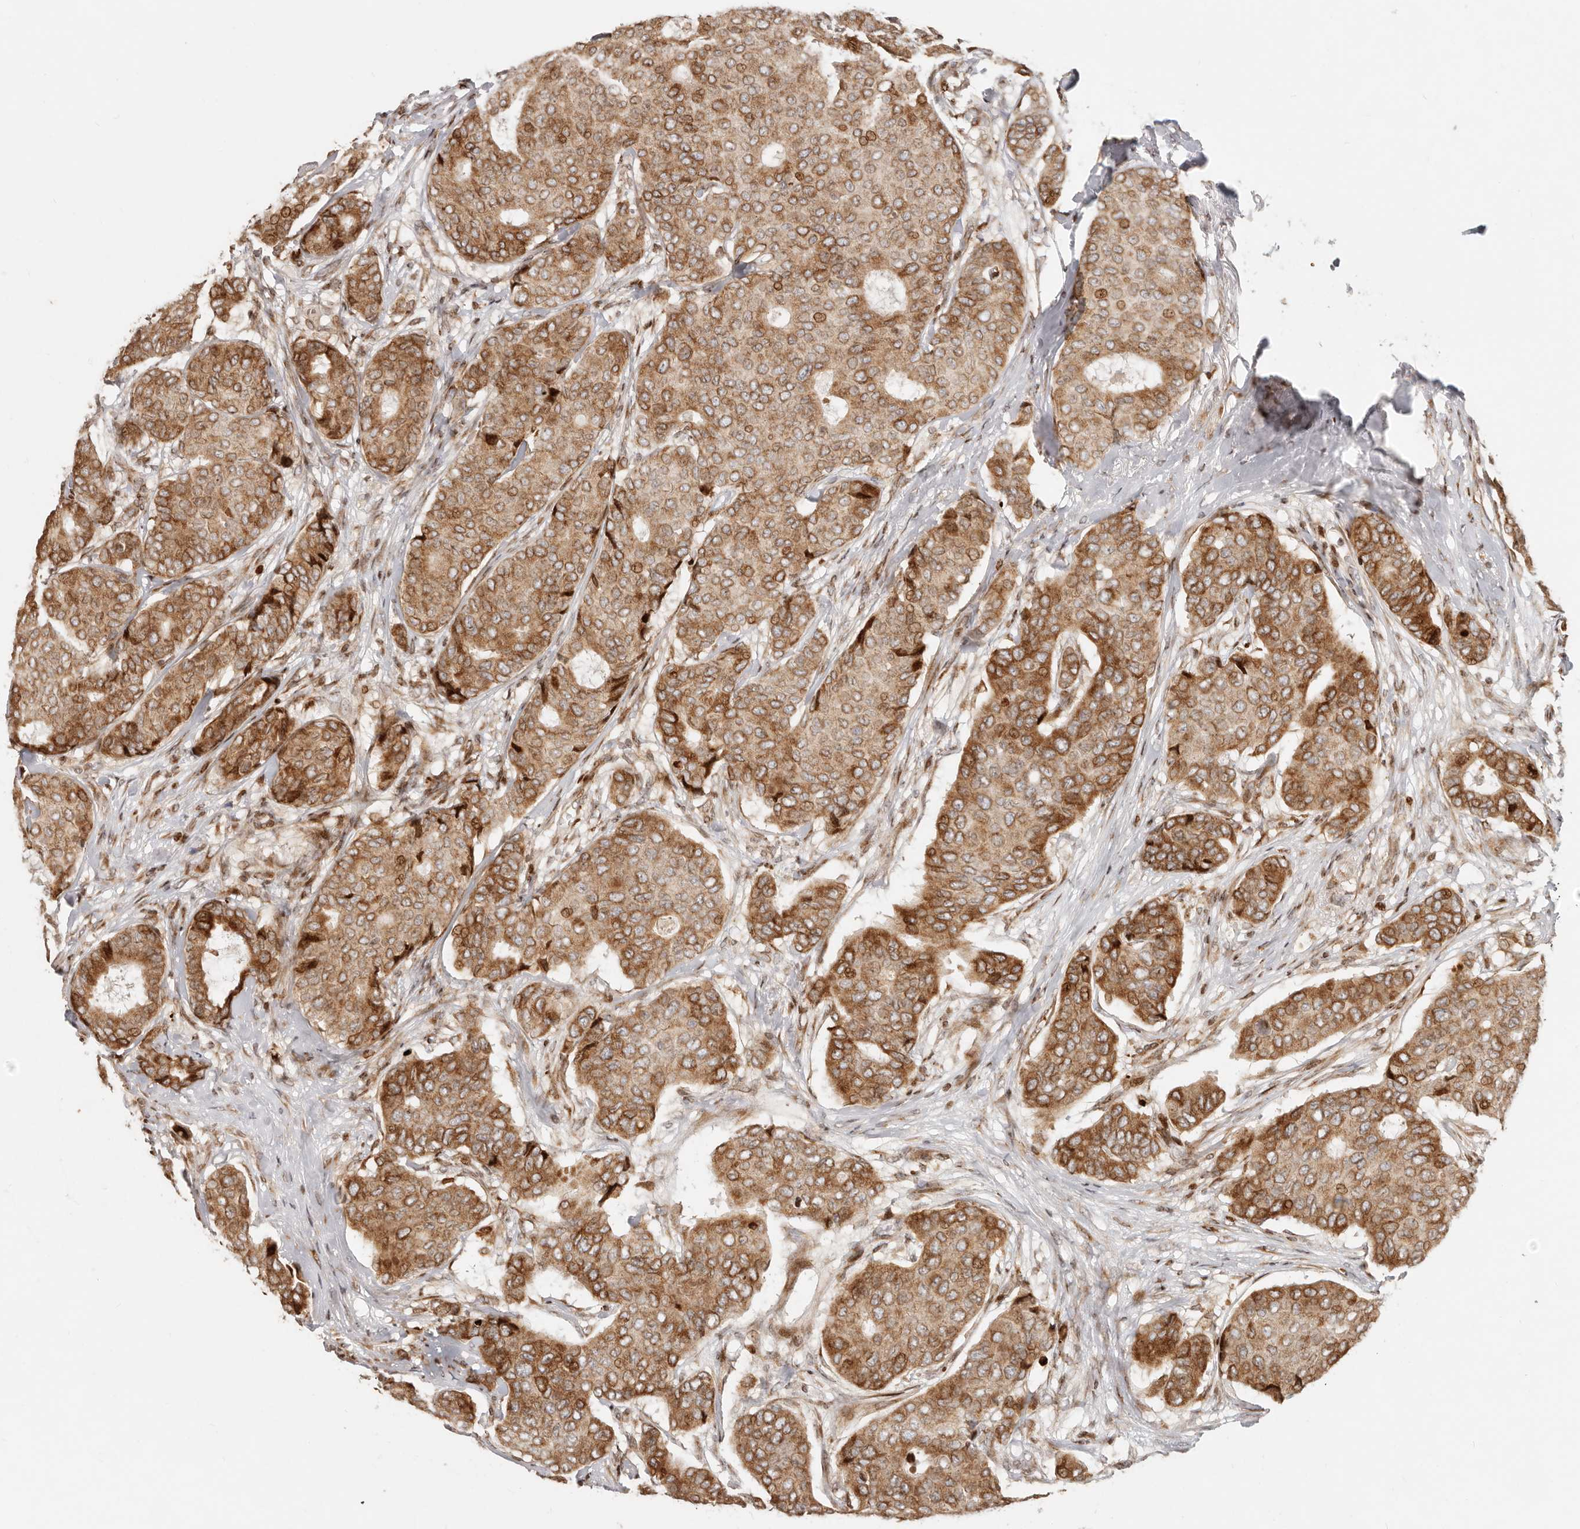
{"staining": {"intensity": "strong", "quantity": ">75%", "location": "cytoplasmic/membranous,nuclear"}, "tissue": "breast cancer", "cell_type": "Tumor cells", "image_type": "cancer", "snomed": [{"axis": "morphology", "description": "Duct carcinoma"}, {"axis": "topography", "description": "Breast"}], "caption": "DAB (3,3'-diaminobenzidine) immunohistochemical staining of human breast infiltrating ductal carcinoma displays strong cytoplasmic/membranous and nuclear protein expression in about >75% of tumor cells.", "gene": "TRIM4", "patient": {"sex": "female", "age": 75}}